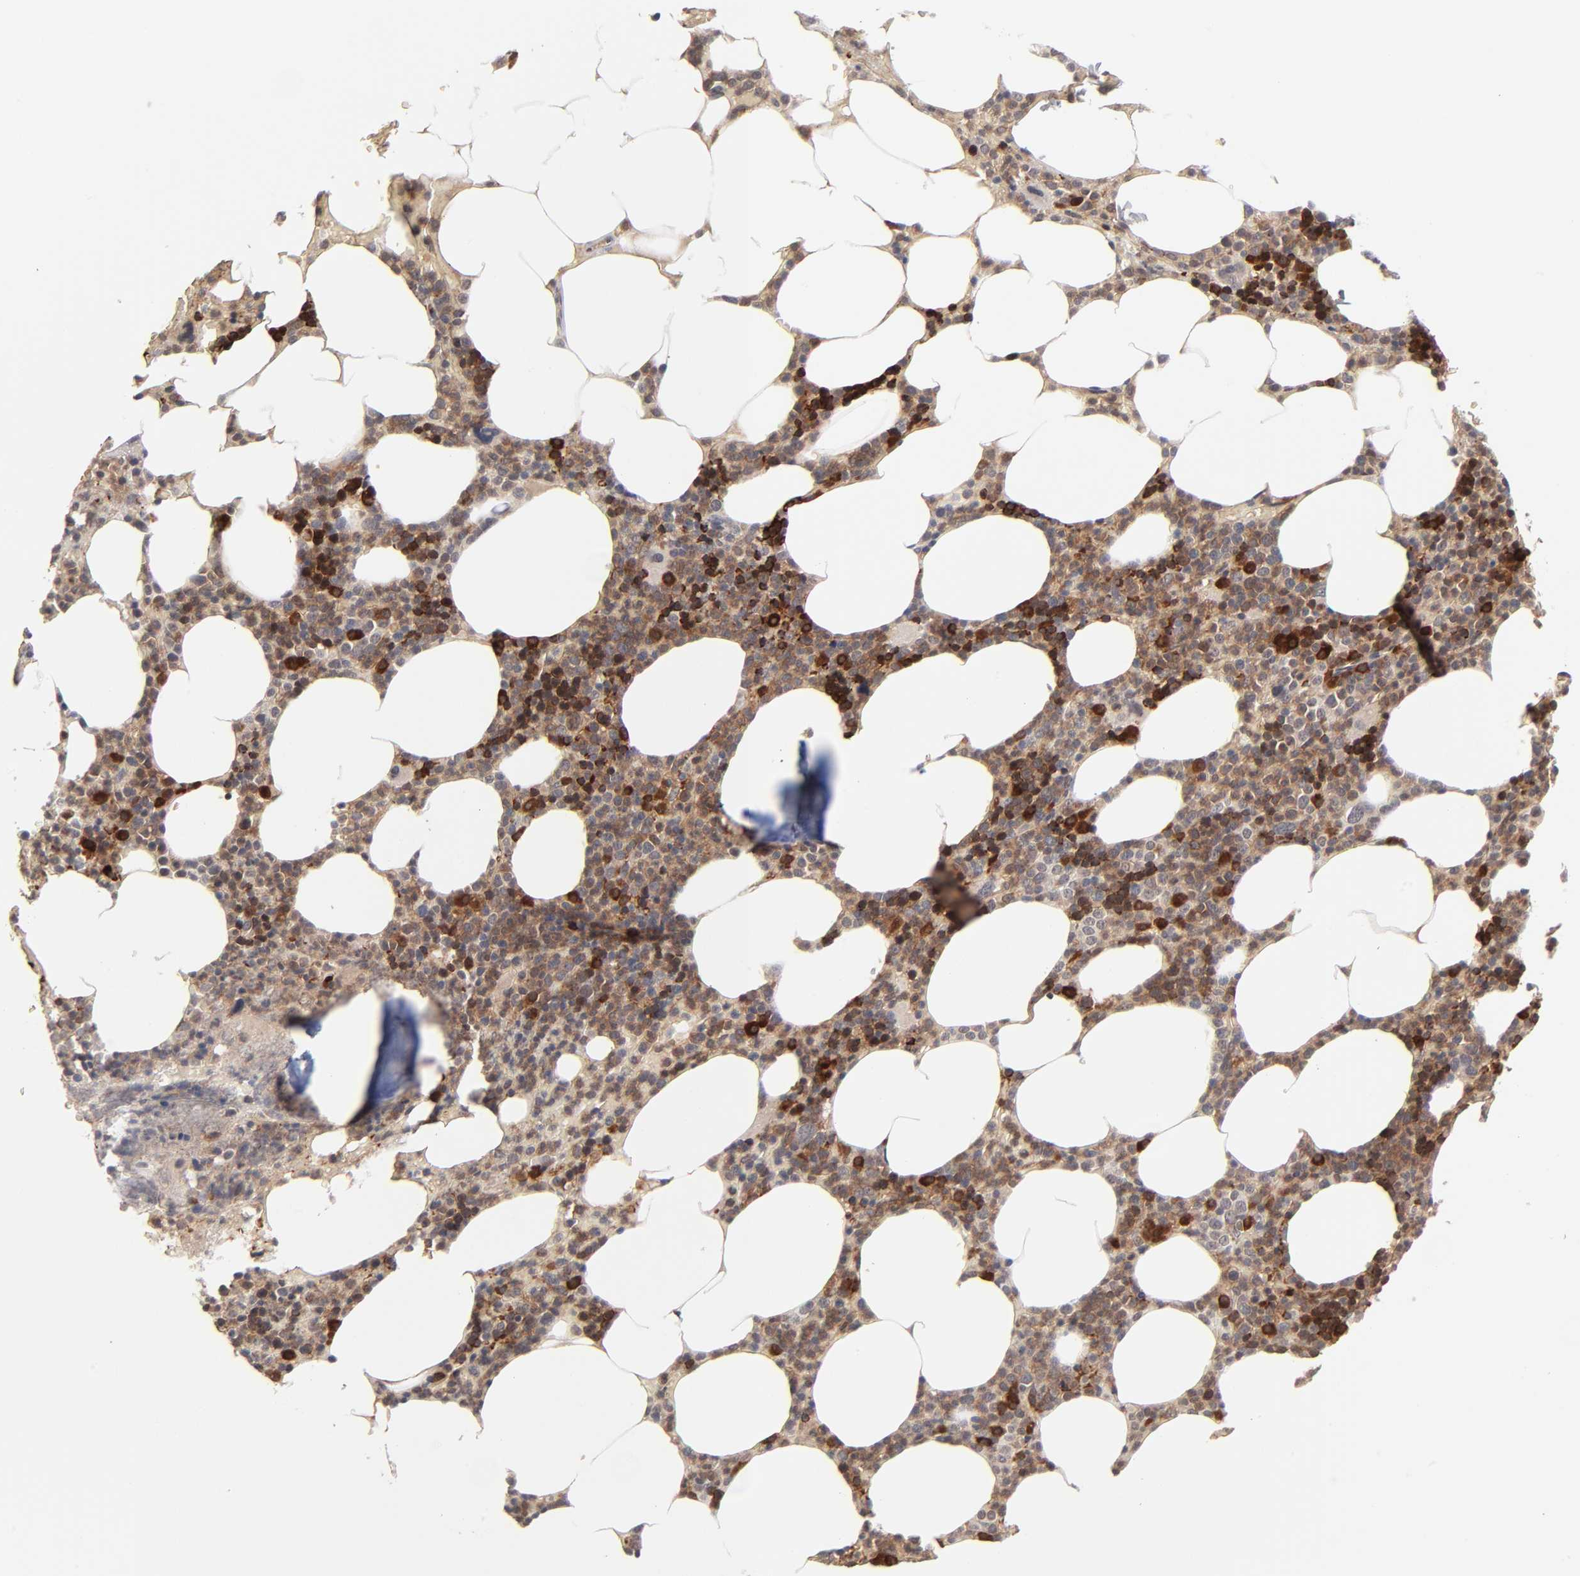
{"staining": {"intensity": "strong", "quantity": "<25%", "location": "cytoplasmic/membranous,nuclear"}, "tissue": "bone marrow", "cell_type": "Hematopoietic cells", "image_type": "normal", "snomed": [{"axis": "morphology", "description": "Normal tissue, NOS"}, {"axis": "topography", "description": "Bone marrow"}], "caption": "Benign bone marrow demonstrates strong cytoplasmic/membranous,nuclear staining in approximately <25% of hematopoietic cells, visualized by immunohistochemistry.", "gene": "CASP10", "patient": {"sex": "female", "age": 66}}